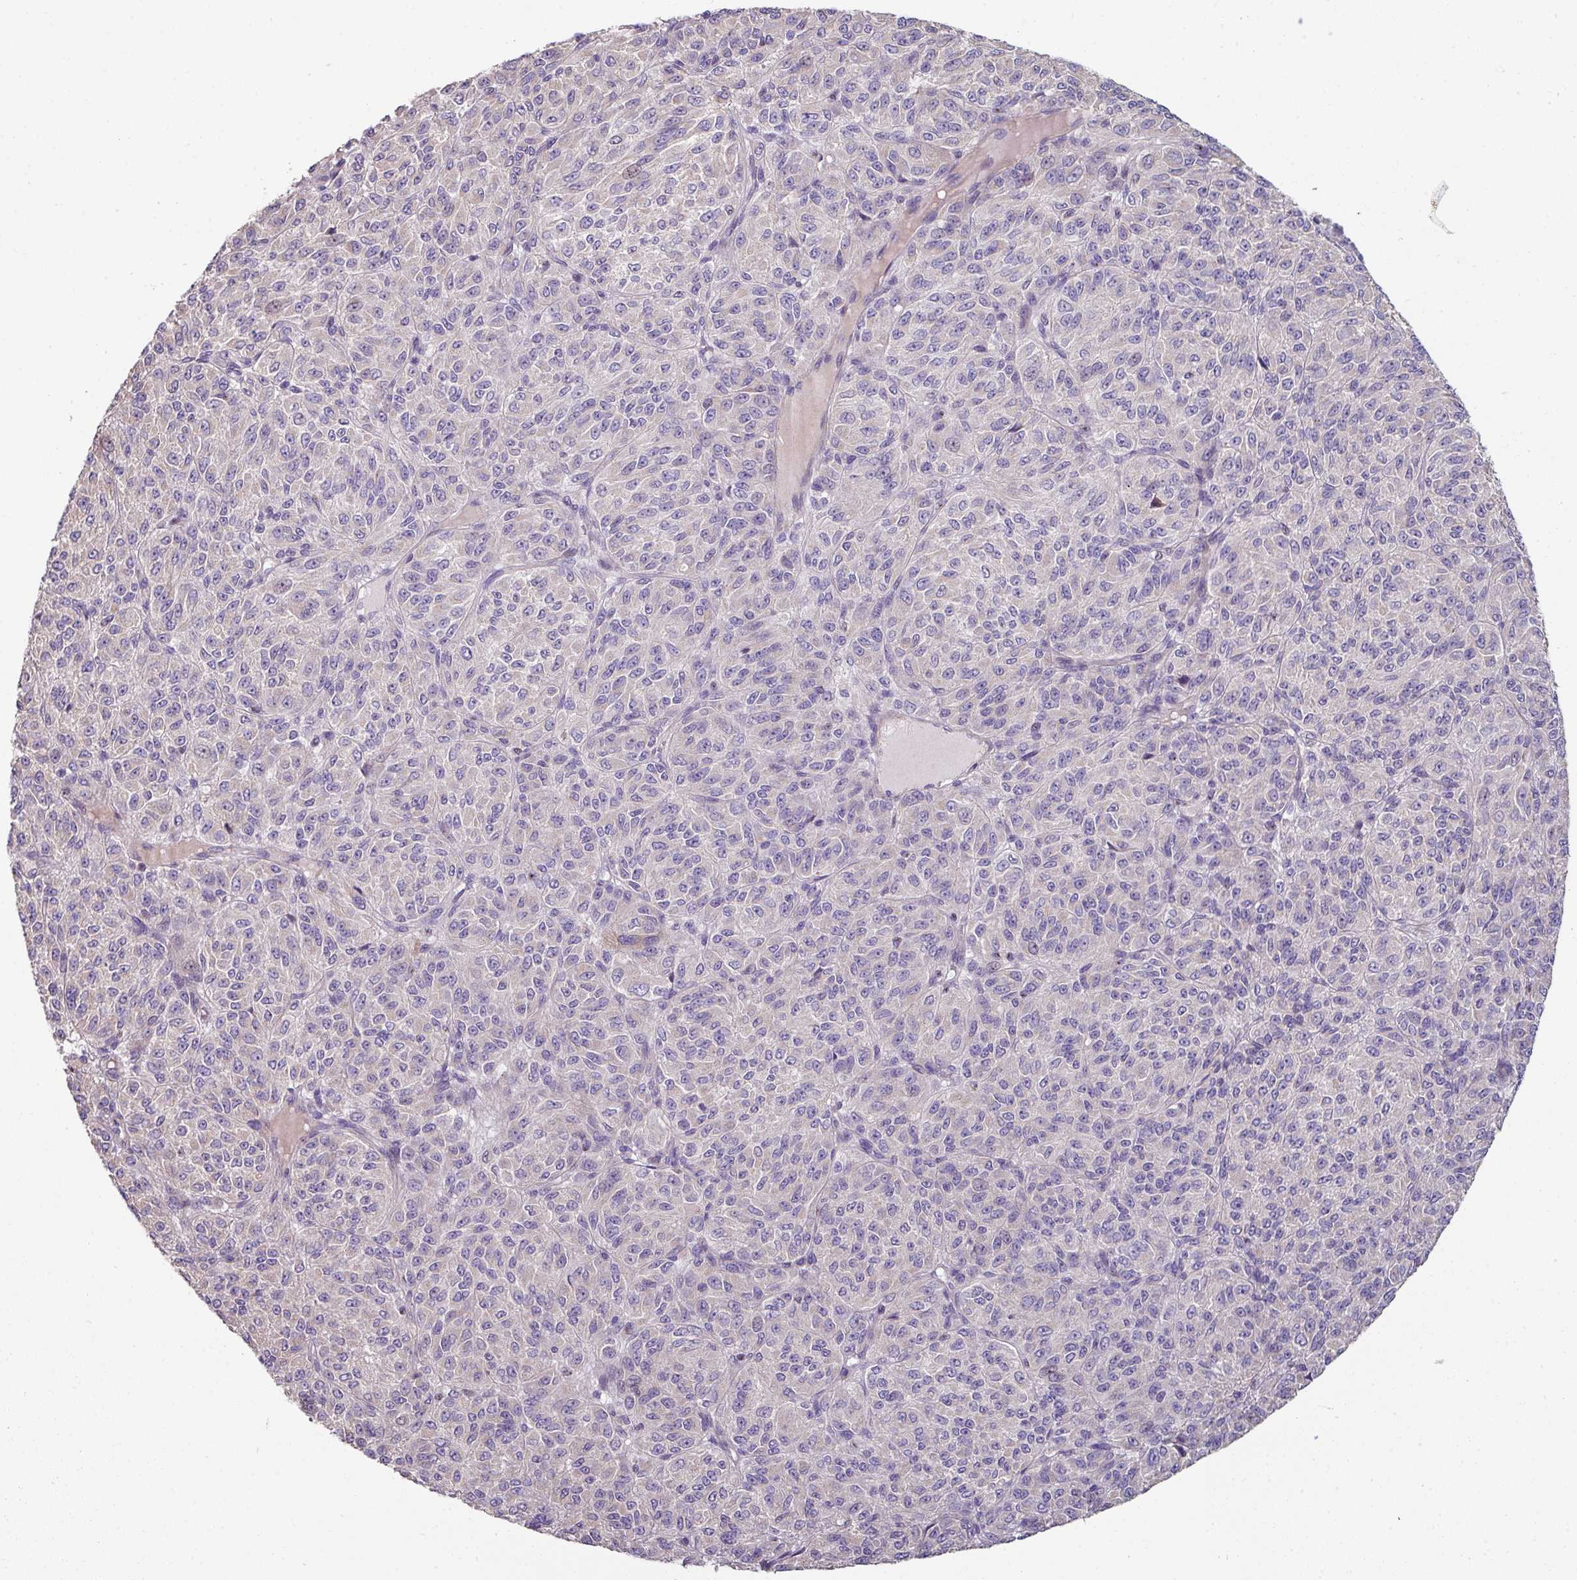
{"staining": {"intensity": "negative", "quantity": "none", "location": "none"}, "tissue": "melanoma", "cell_type": "Tumor cells", "image_type": "cancer", "snomed": [{"axis": "morphology", "description": "Malignant melanoma, Metastatic site"}, {"axis": "topography", "description": "Brain"}], "caption": "This is an immunohistochemistry (IHC) histopathology image of melanoma. There is no expression in tumor cells.", "gene": "LRRC9", "patient": {"sex": "female", "age": 56}}